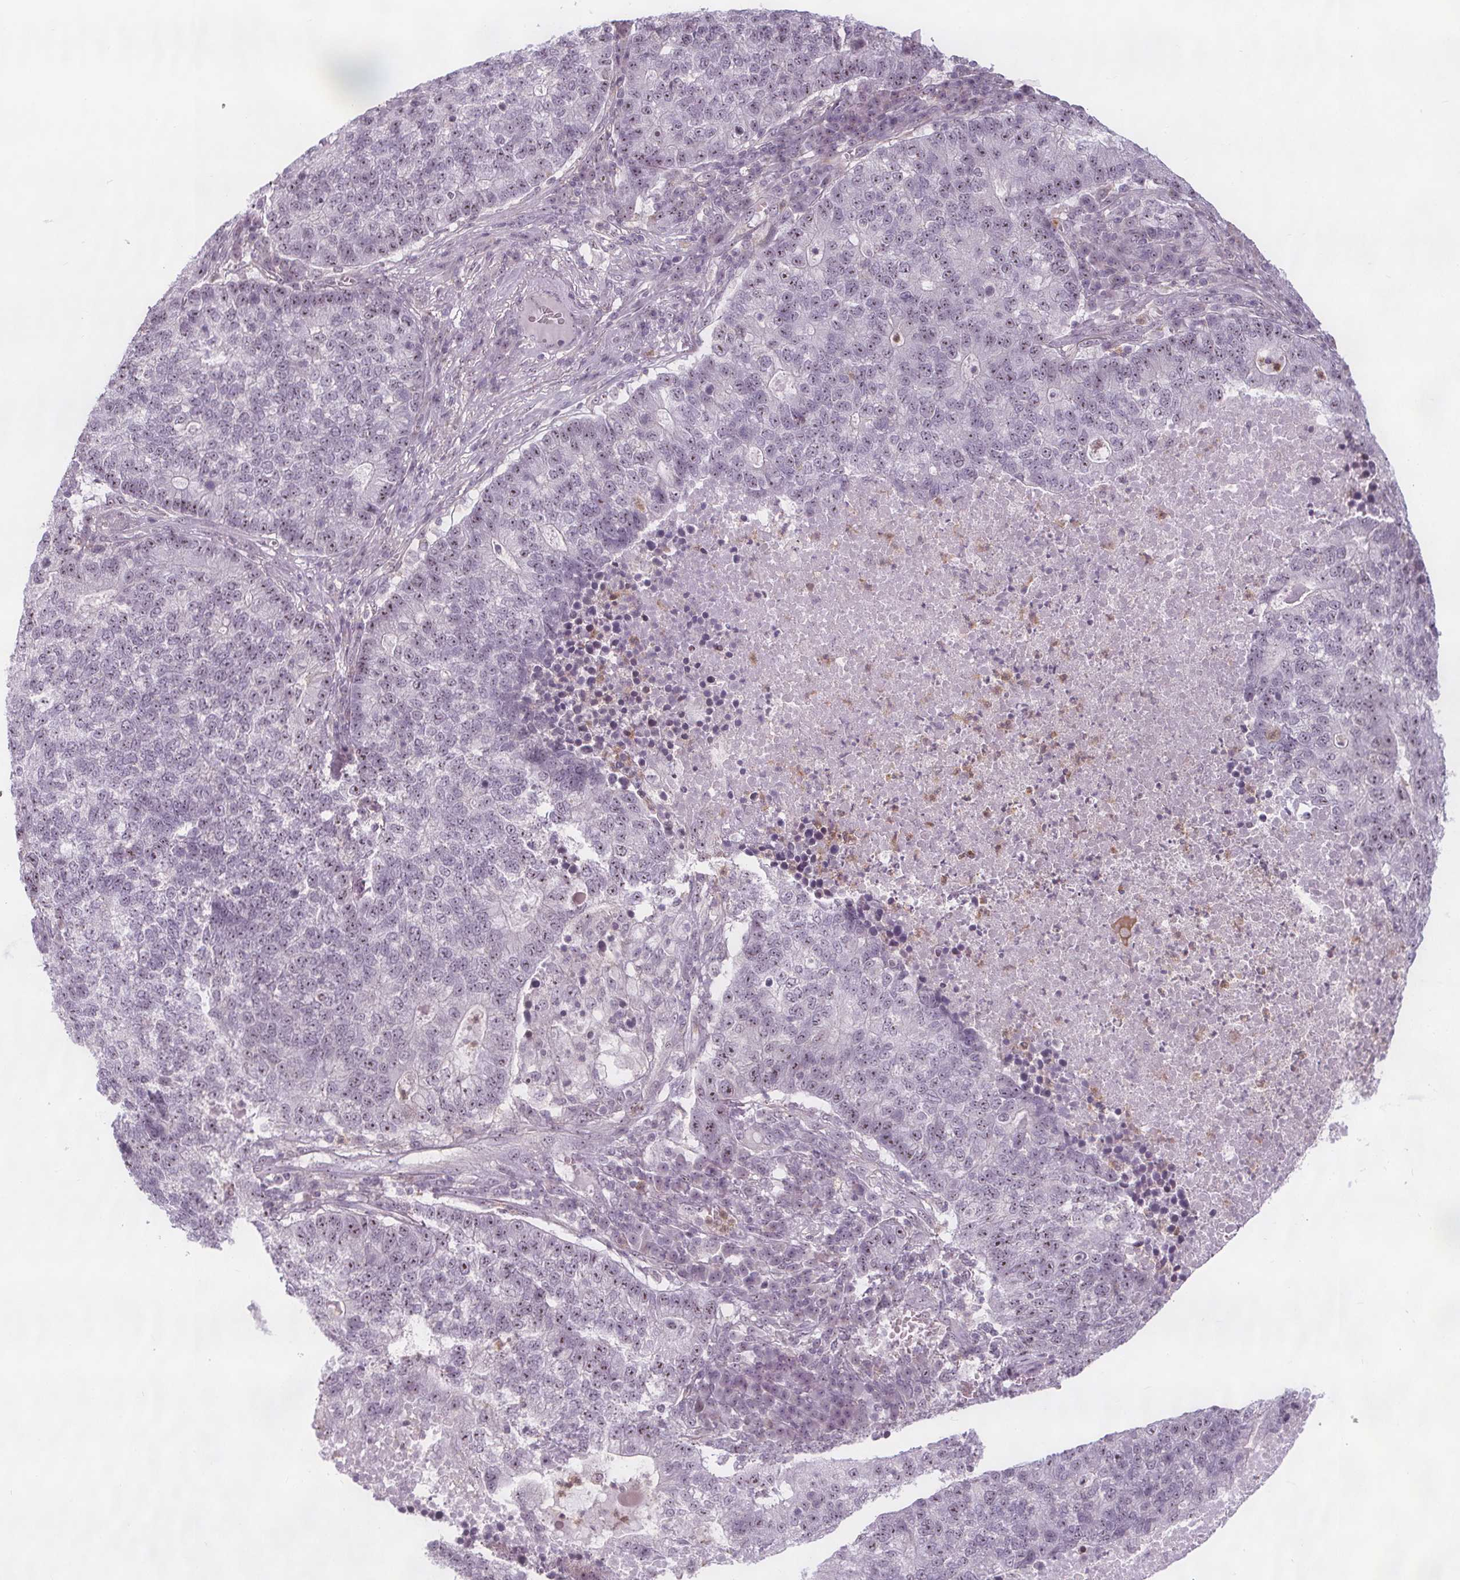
{"staining": {"intensity": "moderate", "quantity": "25%-75%", "location": "nuclear"}, "tissue": "lung cancer", "cell_type": "Tumor cells", "image_type": "cancer", "snomed": [{"axis": "morphology", "description": "Adenocarcinoma, NOS"}, {"axis": "topography", "description": "Lung"}], "caption": "DAB immunohistochemical staining of human lung adenocarcinoma exhibits moderate nuclear protein positivity in about 25%-75% of tumor cells. Using DAB (brown) and hematoxylin (blue) stains, captured at high magnification using brightfield microscopy.", "gene": "NOLC1", "patient": {"sex": "male", "age": 57}}